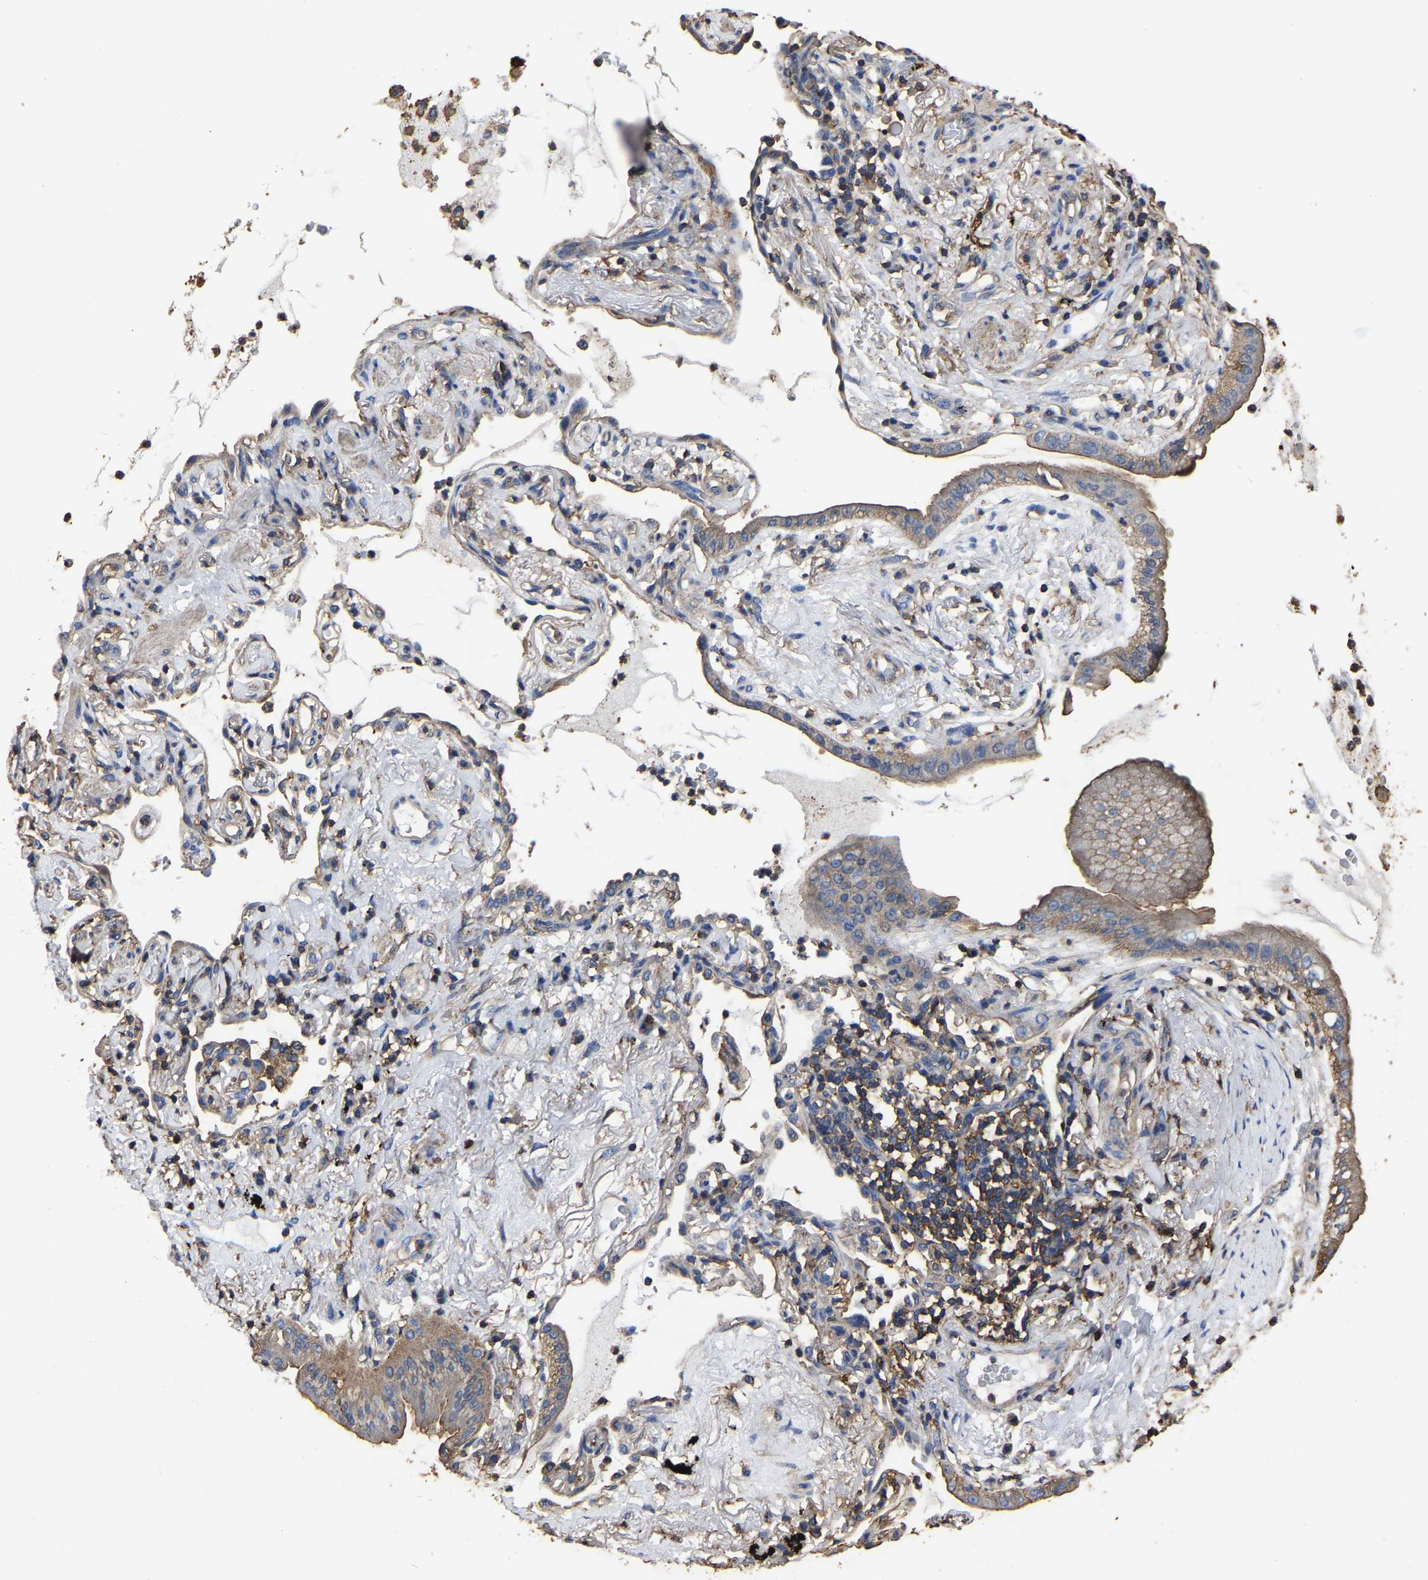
{"staining": {"intensity": "moderate", "quantity": ">75%", "location": "cytoplasmic/membranous"}, "tissue": "lung cancer", "cell_type": "Tumor cells", "image_type": "cancer", "snomed": [{"axis": "morphology", "description": "Normal tissue, NOS"}, {"axis": "morphology", "description": "Adenocarcinoma, NOS"}, {"axis": "topography", "description": "Bronchus"}, {"axis": "topography", "description": "Lung"}], "caption": "Lung adenocarcinoma tissue reveals moderate cytoplasmic/membranous positivity in approximately >75% of tumor cells", "gene": "ARMT1", "patient": {"sex": "female", "age": 70}}